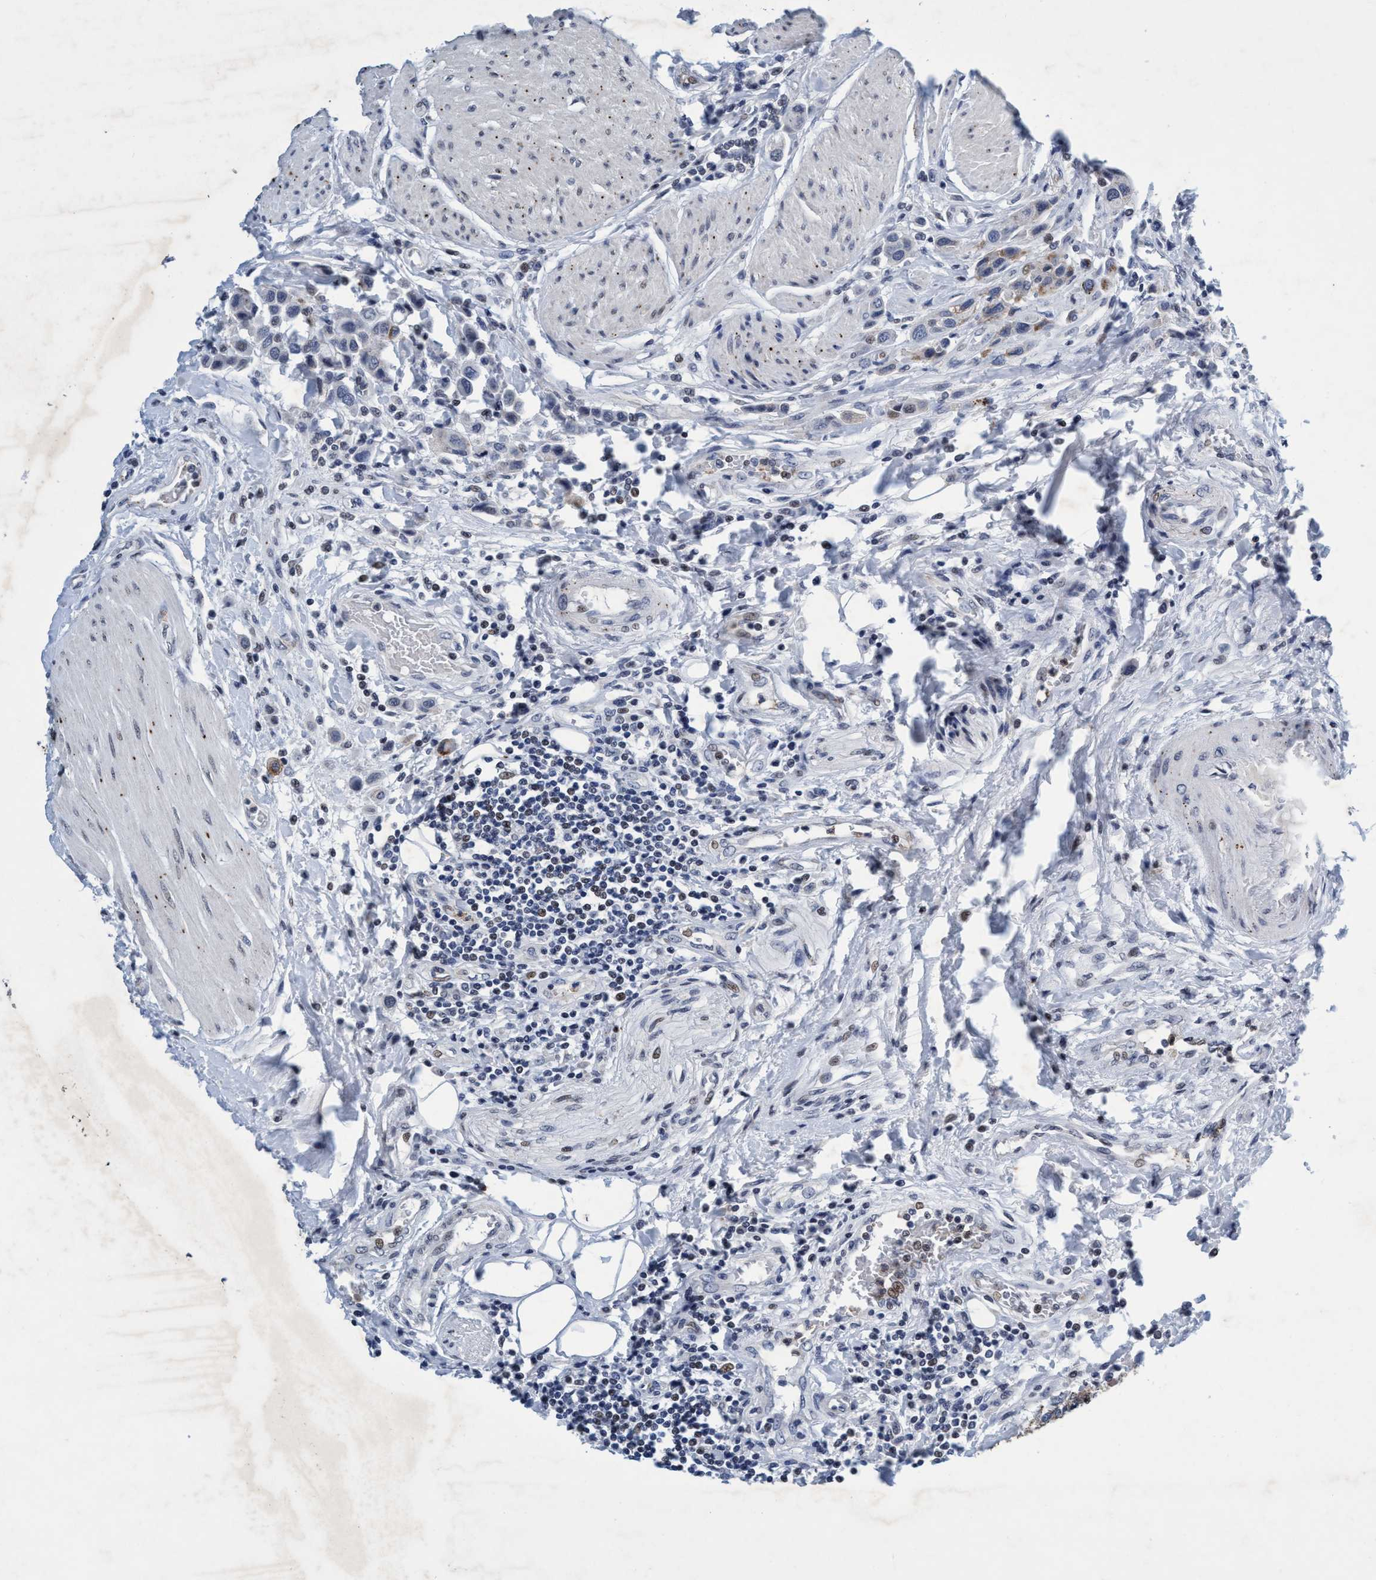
{"staining": {"intensity": "weak", "quantity": "<25%", "location": "cytoplasmic/membranous,nuclear"}, "tissue": "urothelial cancer", "cell_type": "Tumor cells", "image_type": "cancer", "snomed": [{"axis": "morphology", "description": "Urothelial carcinoma, High grade"}, {"axis": "topography", "description": "Urinary bladder"}], "caption": "A histopathology image of human urothelial cancer is negative for staining in tumor cells. Nuclei are stained in blue.", "gene": "GRB14", "patient": {"sex": "male", "age": 50}}